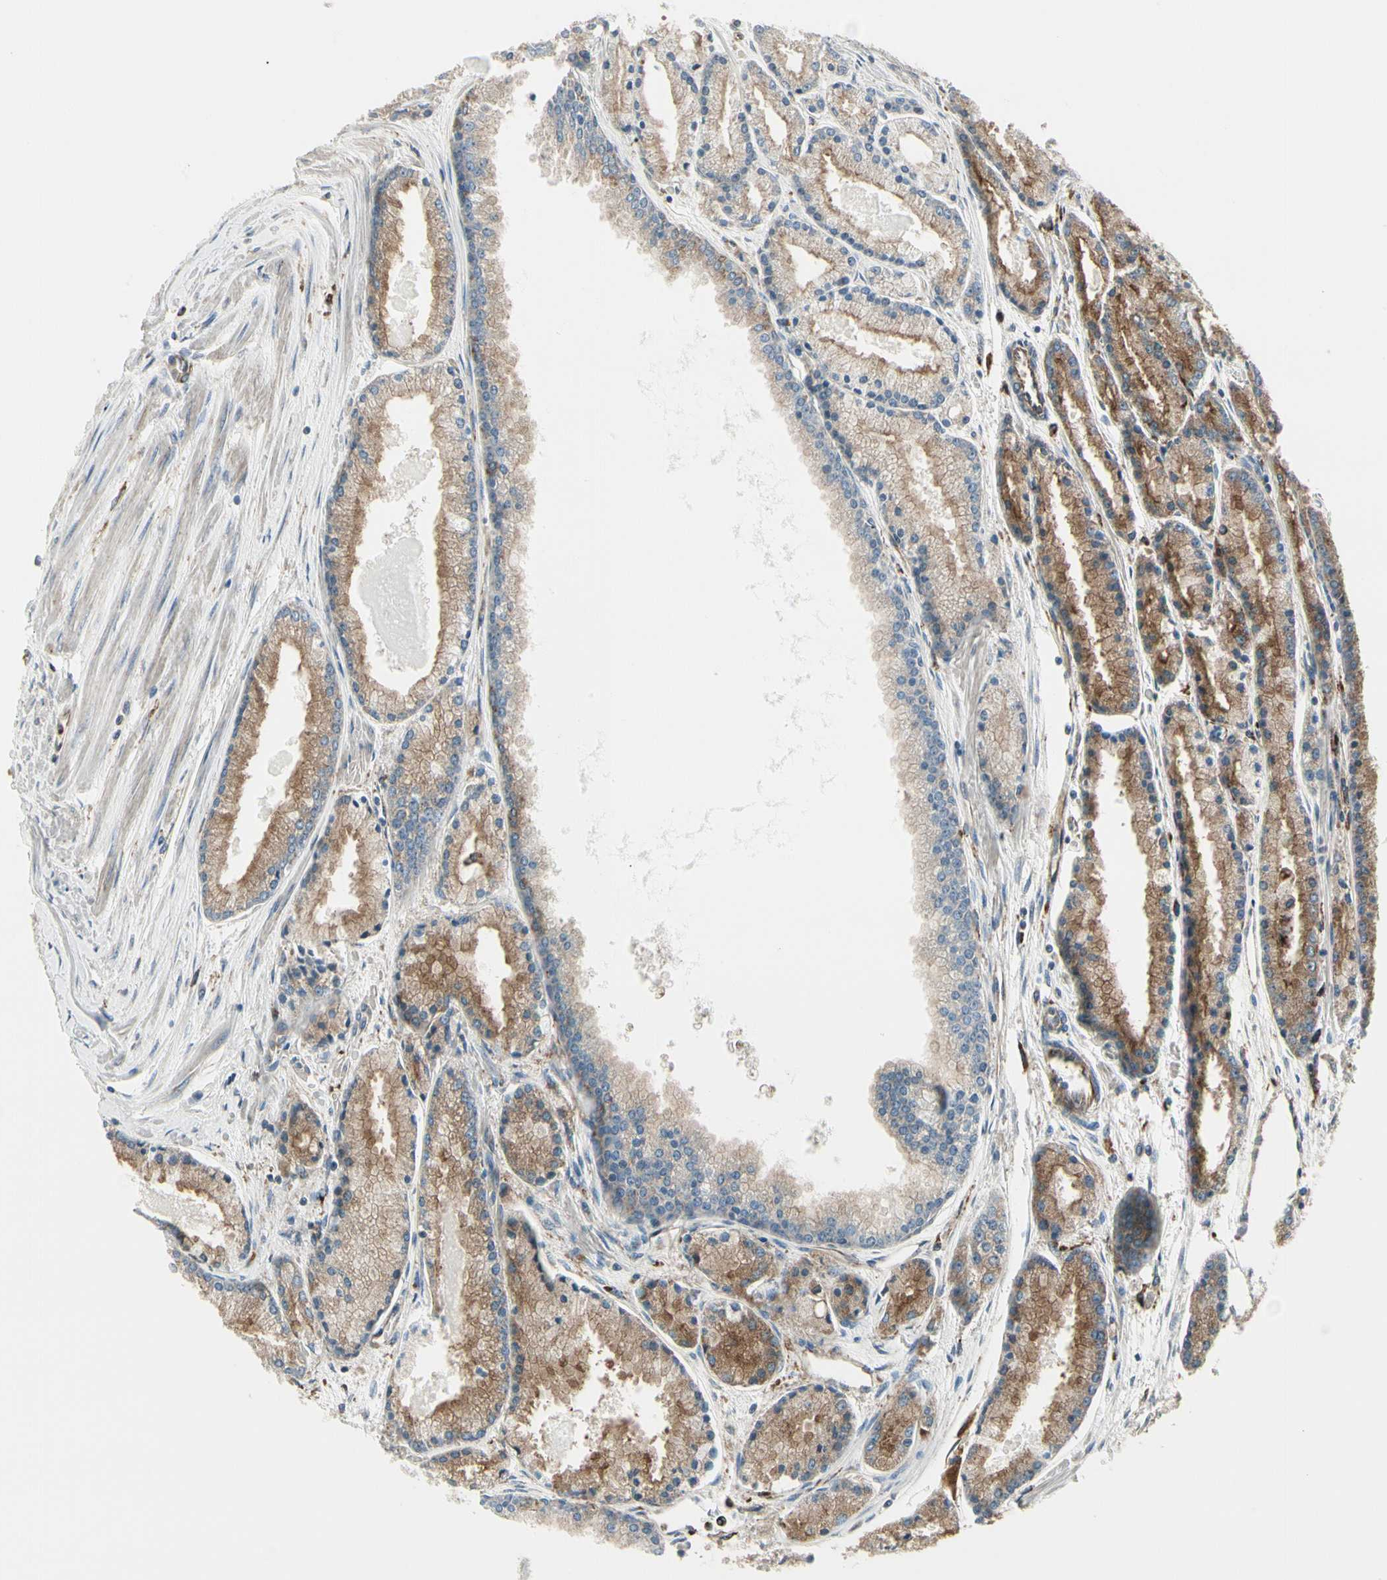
{"staining": {"intensity": "moderate", "quantity": ">75%", "location": "cytoplasmic/membranous"}, "tissue": "prostate cancer", "cell_type": "Tumor cells", "image_type": "cancer", "snomed": [{"axis": "morphology", "description": "Adenocarcinoma, High grade"}, {"axis": "topography", "description": "Prostate"}], "caption": "Immunohistochemistry (IHC) (DAB) staining of prostate cancer displays moderate cytoplasmic/membranous protein staining in about >75% of tumor cells.", "gene": "ATP6V1B2", "patient": {"sex": "male", "age": 61}}